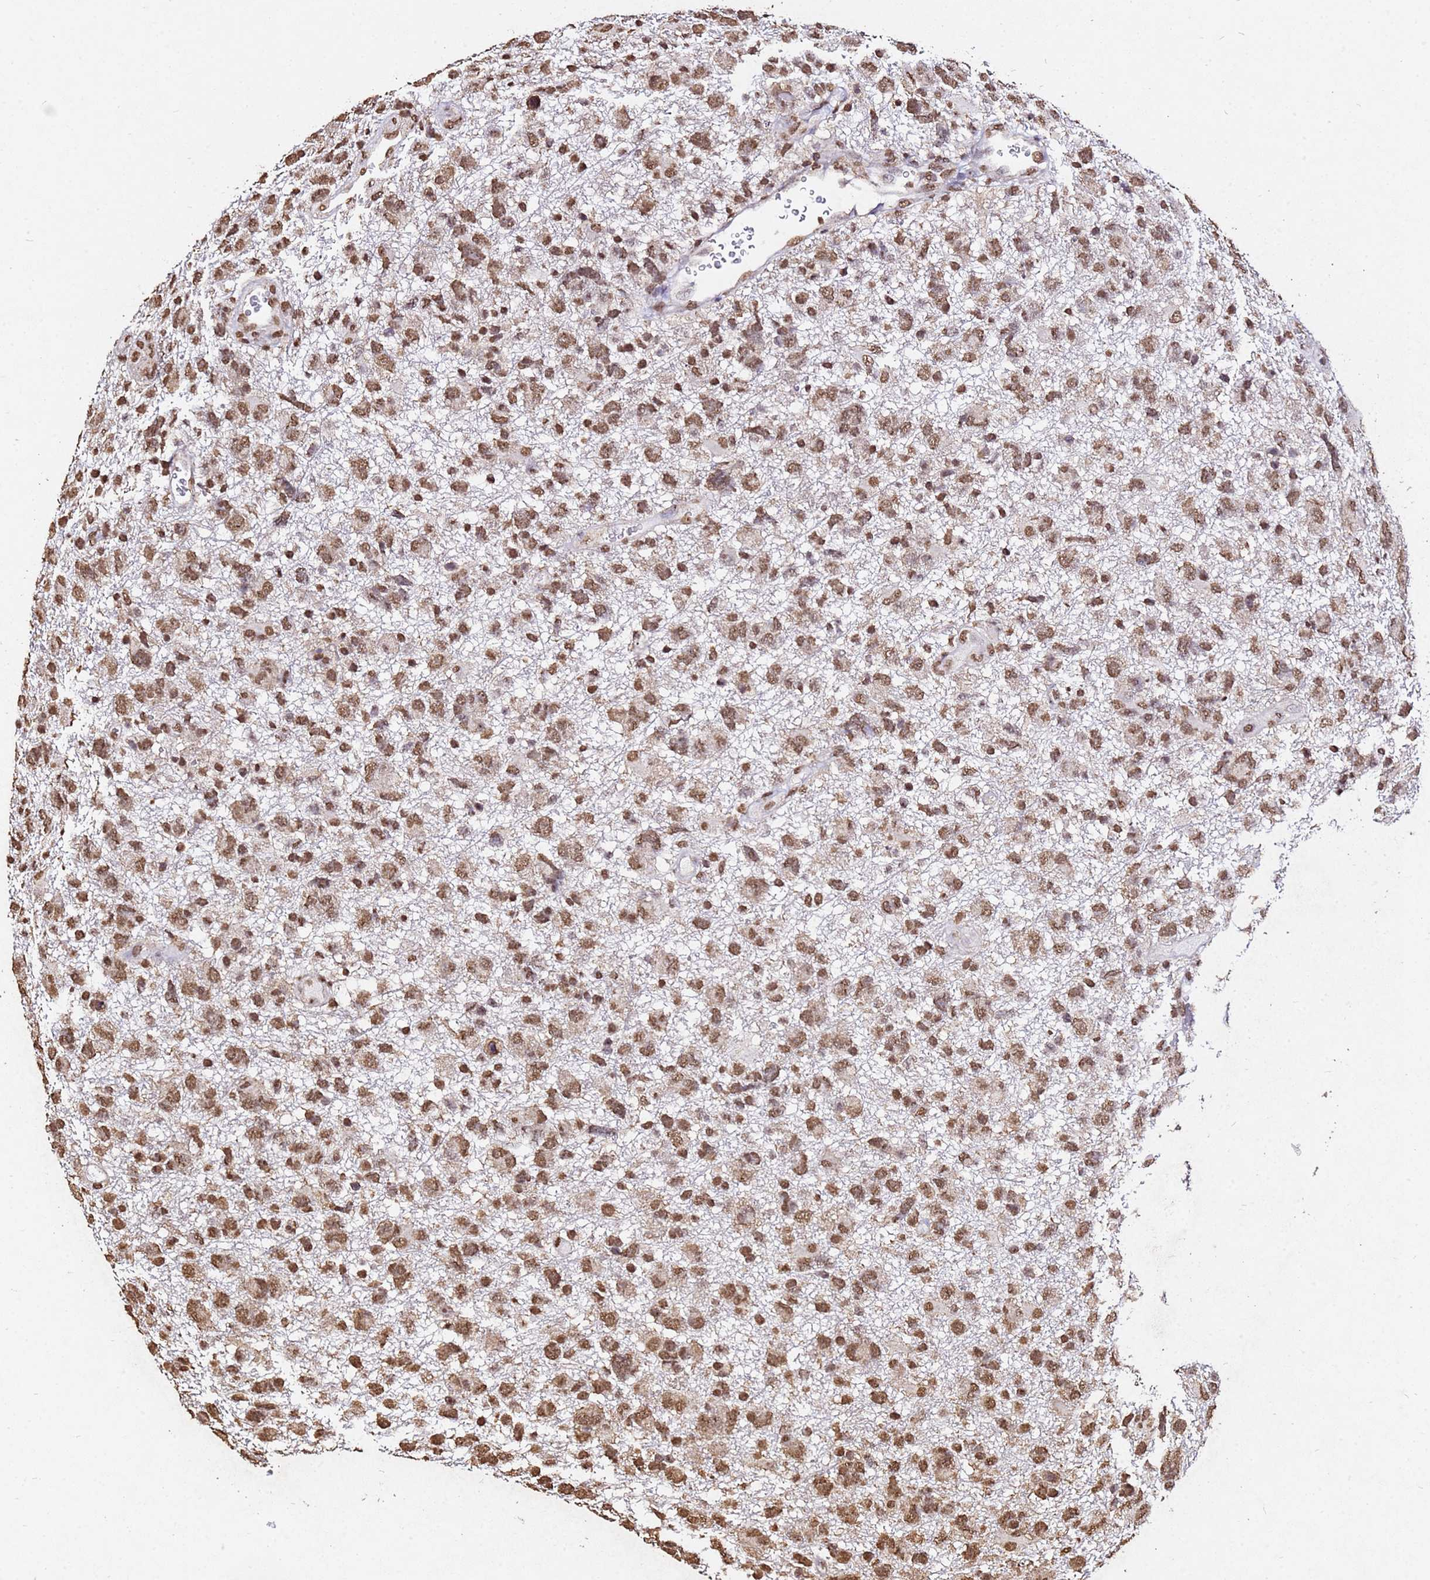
{"staining": {"intensity": "moderate", "quantity": ">75%", "location": "nuclear"}, "tissue": "glioma", "cell_type": "Tumor cells", "image_type": "cancer", "snomed": [{"axis": "morphology", "description": "Glioma, malignant, High grade"}, {"axis": "topography", "description": "Brain"}], "caption": "Moderate nuclear staining is identified in about >75% of tumor cells in glioma.", "gene": "MYOCD", "patient": {"sex": "male", "age": 61}}